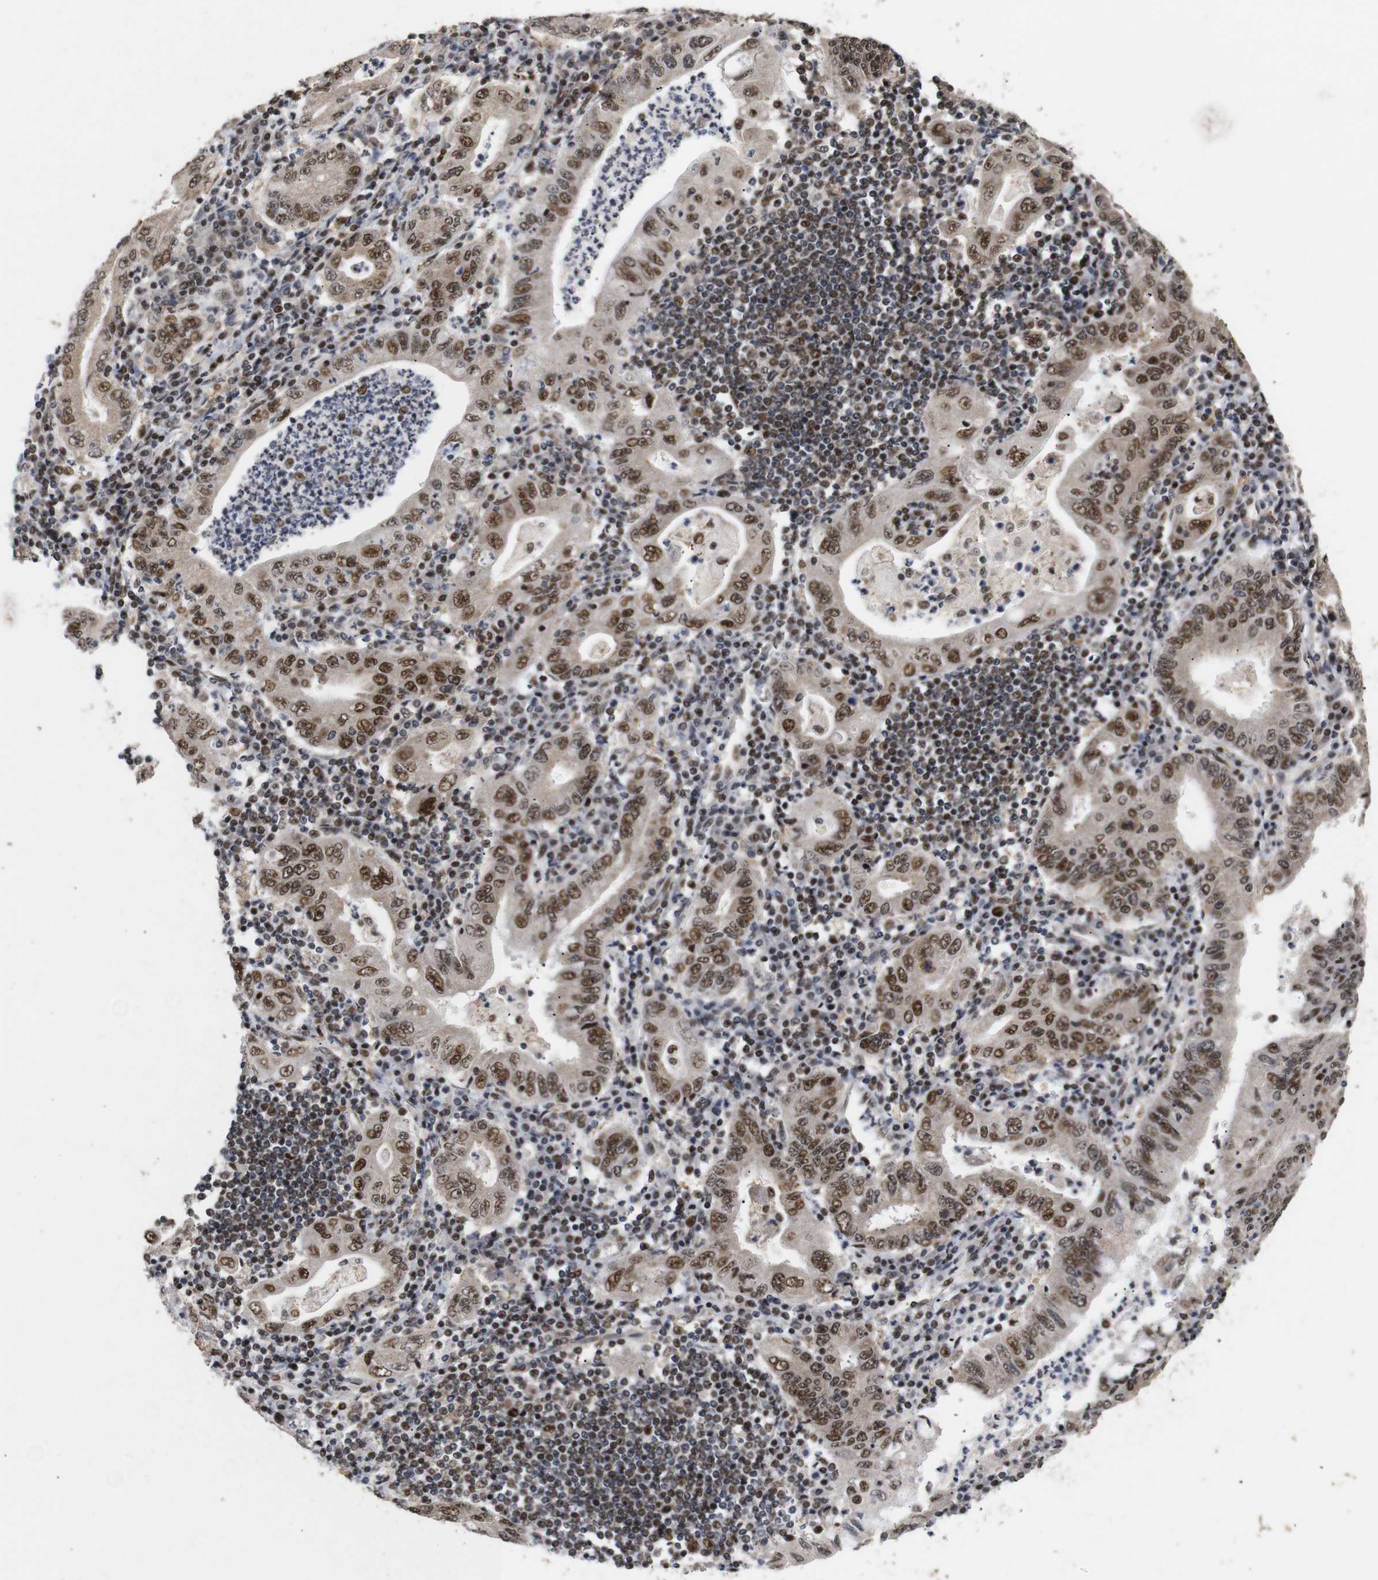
{"staining": {"intensity": "moderate", "quantity": ">75%", "location": "cytoplasmic/membranous,nuclear"}, "tissue": "stomach cancer", "cell_type": "Tumor cells", "image_type": "cancer", "snomed": [{"axis": "morphology", "description": "Normal tissue, NOS"}, {"axis": "morphology", "description": "Adenocarcinoma, NOS"}, {"axis": "topography", "description": "Esophagus"}, {"axis": "topography", "description": "Stomach, upper"}, {"axis": "topography", "description": "Peripheral nerve tissue"}], "caption": "Immunohistochemistry histopathology image of stomach cancer stained for a protein (brown), which exhibits medium levels of moderate cytoplasmic/membranous and nuclear staining in approximately >75% of tumor cells.", "gene": "PYM1", "patient": {"sex": "male", "age": 62}}